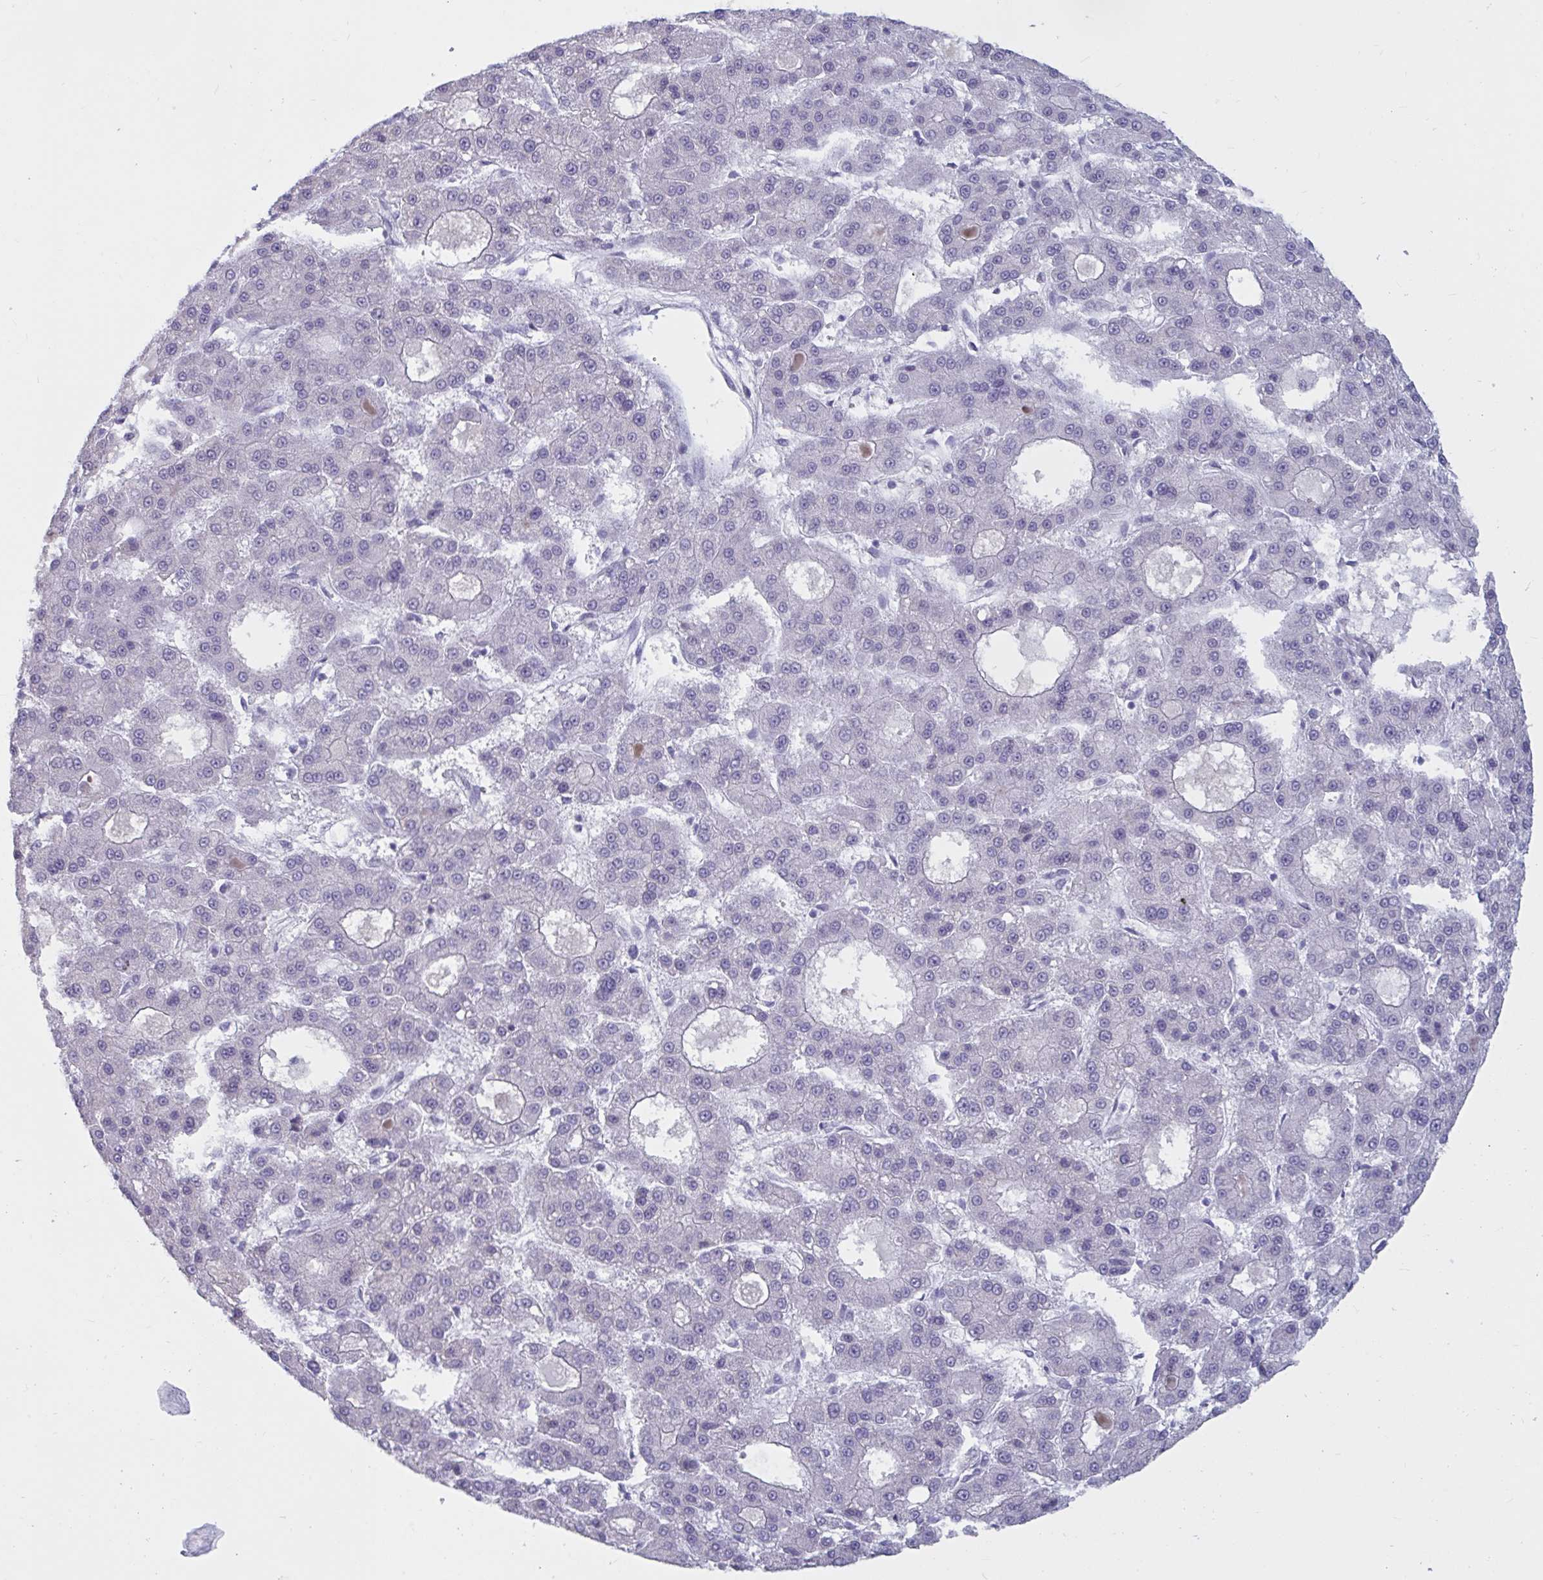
{"staining": {"intensity": "negative", "quantity": "none", "location": "none"}, "tissue": "liver cancer", "cell_type": "Tumor cells", "image_type": "cancer", "snomed": [{"axis": "morphology", "description": "Carcinoma, Hepatocellular, NOS"}, {"axis": "topography", "description": "Liver"}], "caption": "Tumor cells are negative for brown protein staining in hepatocellular carcinoma (liver).", "gene": "BBS10", "patient": {"sex": "male", "age": 70}}